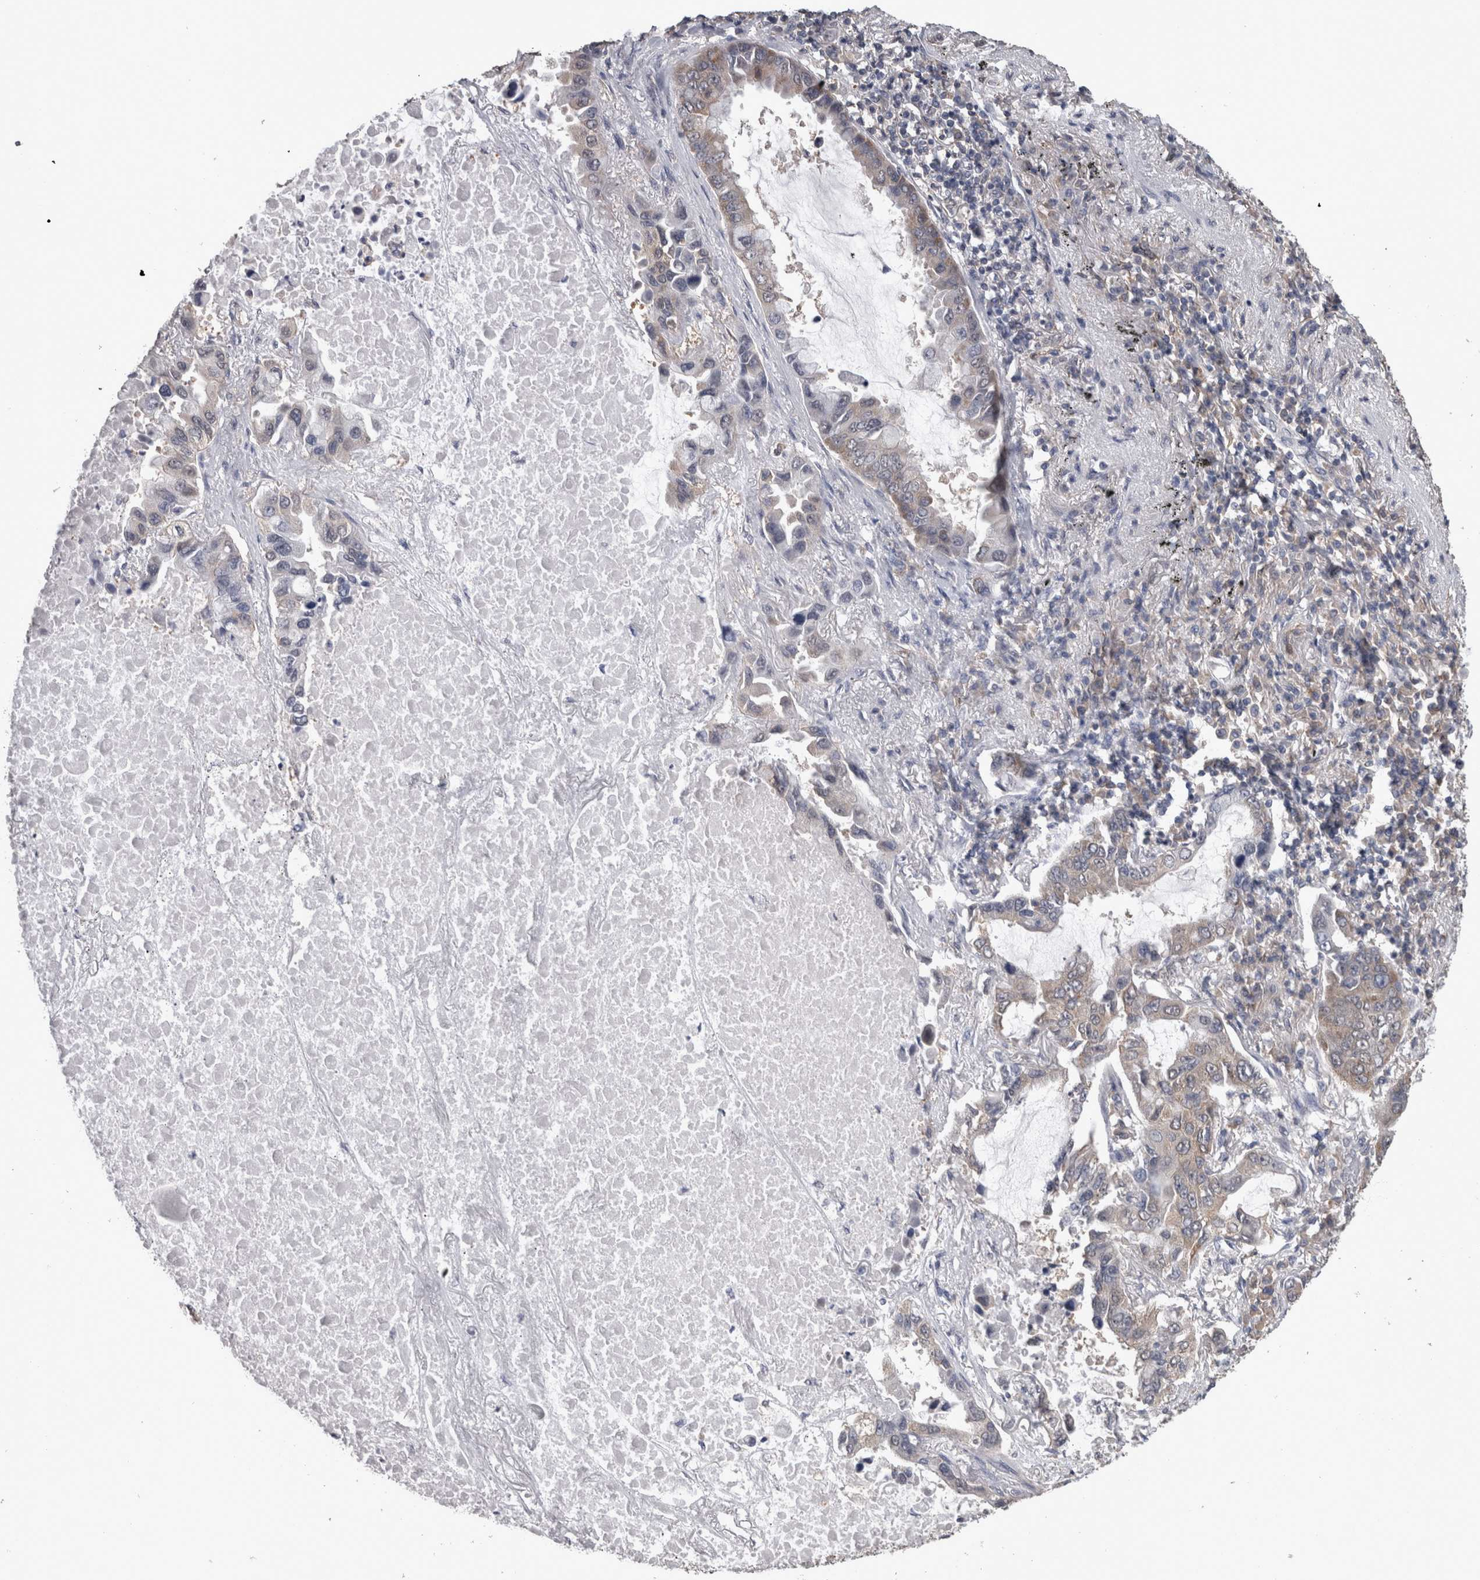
{"staining": {"intensity": "weak", "quantity": "<25%", "location": "cytoplasmic/membranous"}, "tissue": "lung cancer", "cell_type": "Tumor cells", "image_type": "cancer", "snomed": [{"axis": "morphology", "description": "Adenocarcinoma, NOS"}, {"axis": "topography", "description": "Lung"}], "caption": "Immunohistochemistry histopathology image of neoplastic tissue: lung cancer stained with DAB (3,3'-diaminobenzidine) exhibits no significant protein expression in tumor cells.", "gene": "DDX6", "patient": {"sex": "male", "age": 64}}